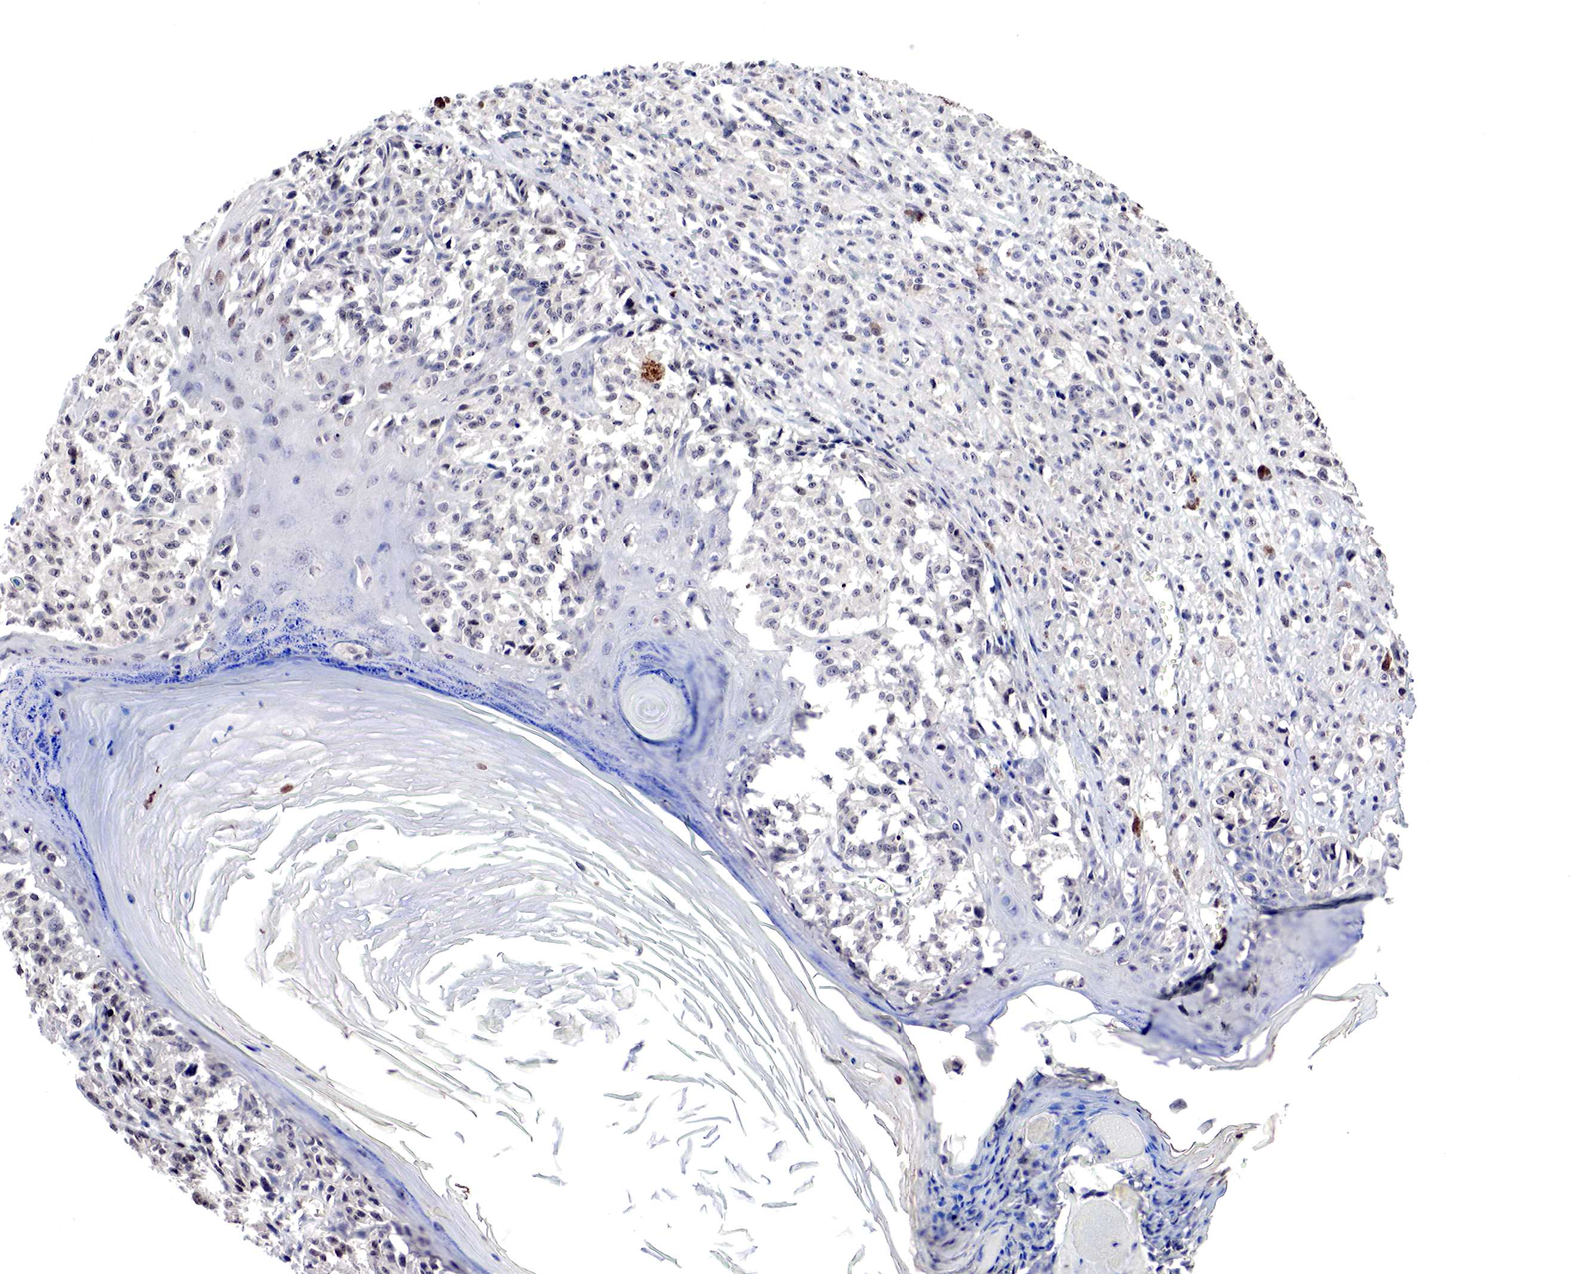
{"staining": {"intensity": "moderate", "quantity": "25%-75%", "location": "nuclear"}, "tissue": "melanoma", "cell_type": "Tumor cells", "image_type": "cancer", "snomed": [{"axis": "morphology", "description": "Malignant melanoma, NOS"}, {"axis": "topography", "description": "Skin"}], "caption": "Protein staining of melanoma tissue demonstrates moderate nuclear positivity in approximately 25%-75% of tumor cells.", "gene": "DACH2", "patient": {"sex": "male", "age": 80}}